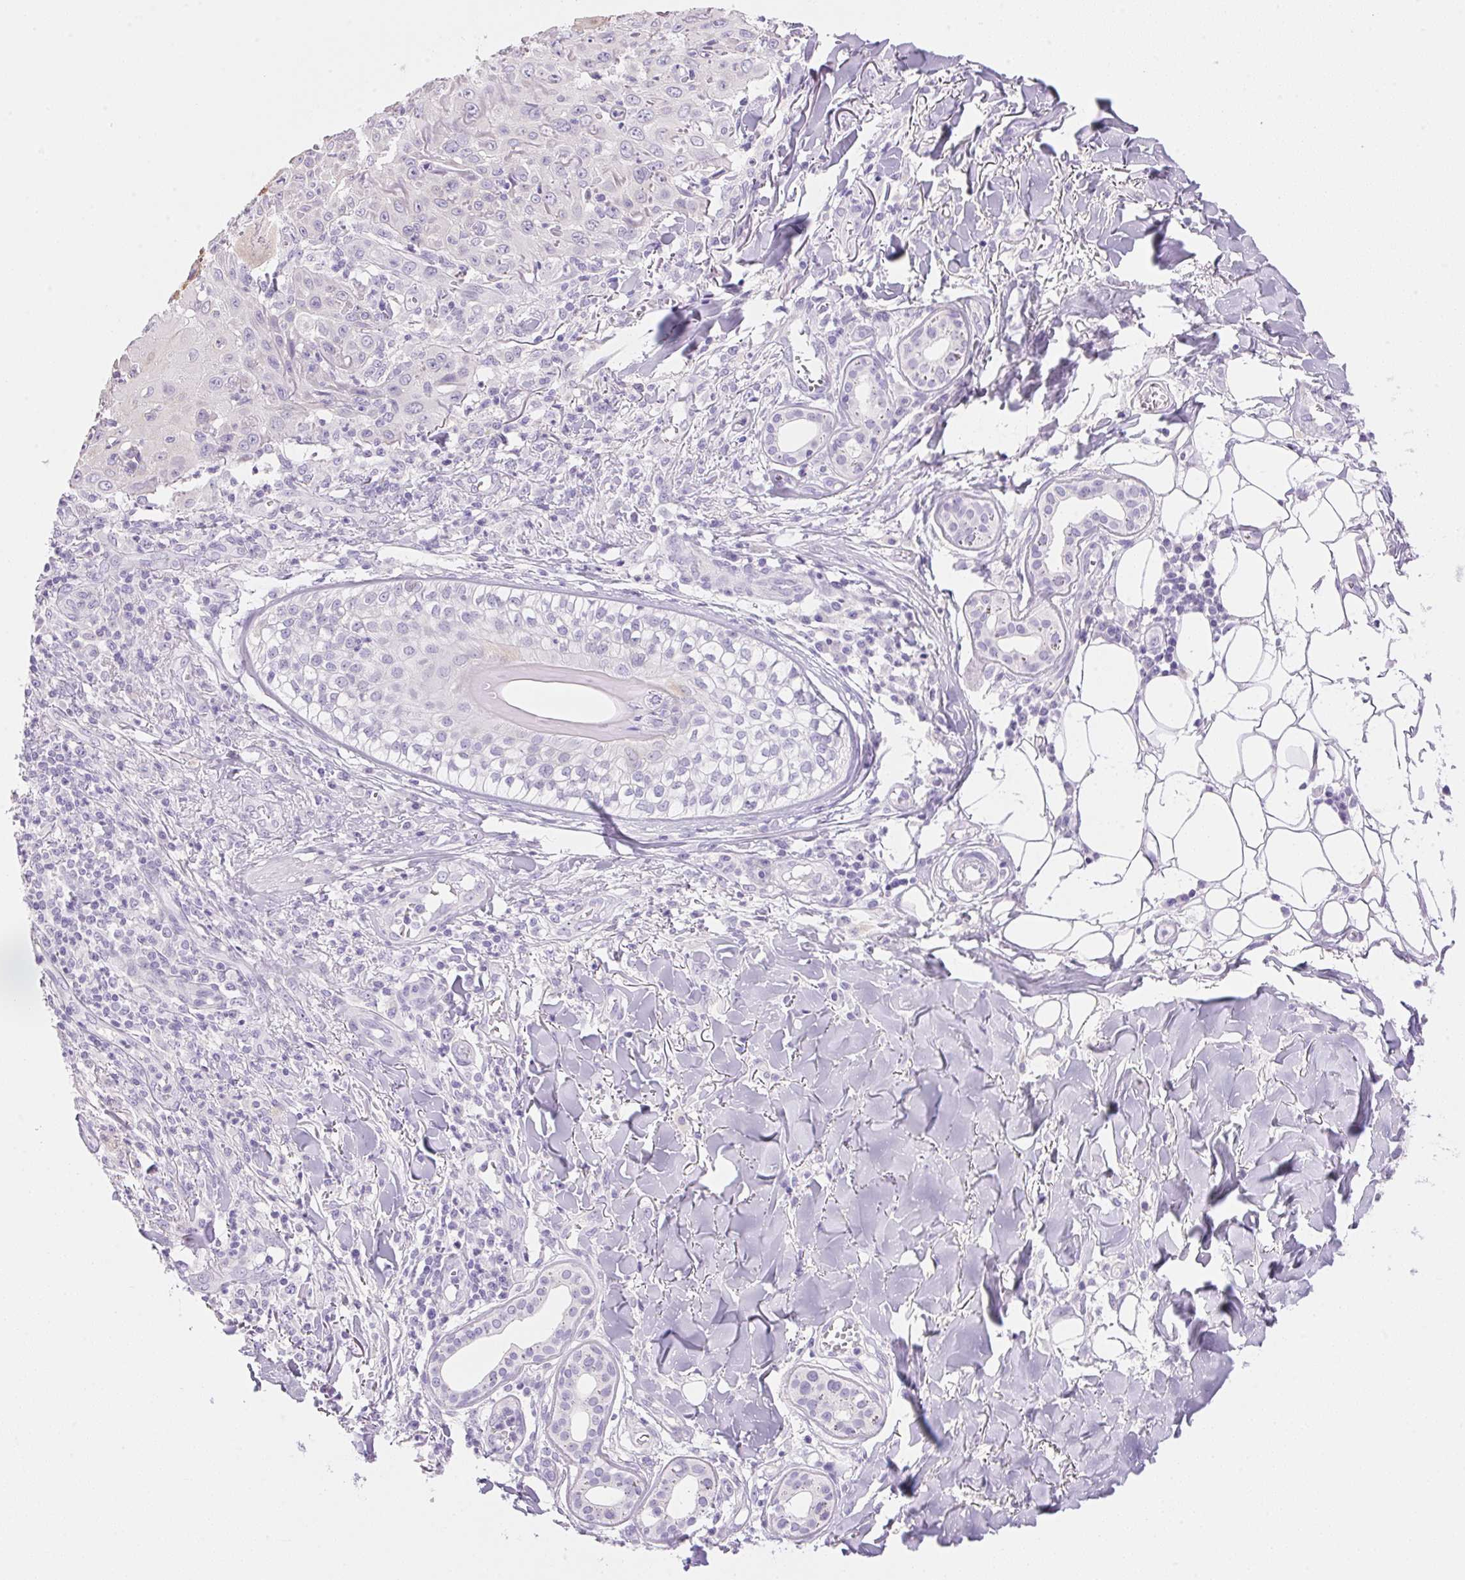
{"staining": {"intensity": "negative", "quantity": "none", "location": "none"}, "tissue": "skin cancer", "cell_type": "Tumor cells", "image_type": "cancer", "snomed": [{"axis": "morphology", "description": "Squamous cell carcinoma, NOS"}, {"axis": "topography", "description": "Skin"}], "caption": "This is a image of immunohistochemistry (IHC) staining of squamous cell carcinoma (skin), which shows no positivity in tumor cells.", "gene": "DHCR24", "patient": {"sex": "male", "age": 75}}